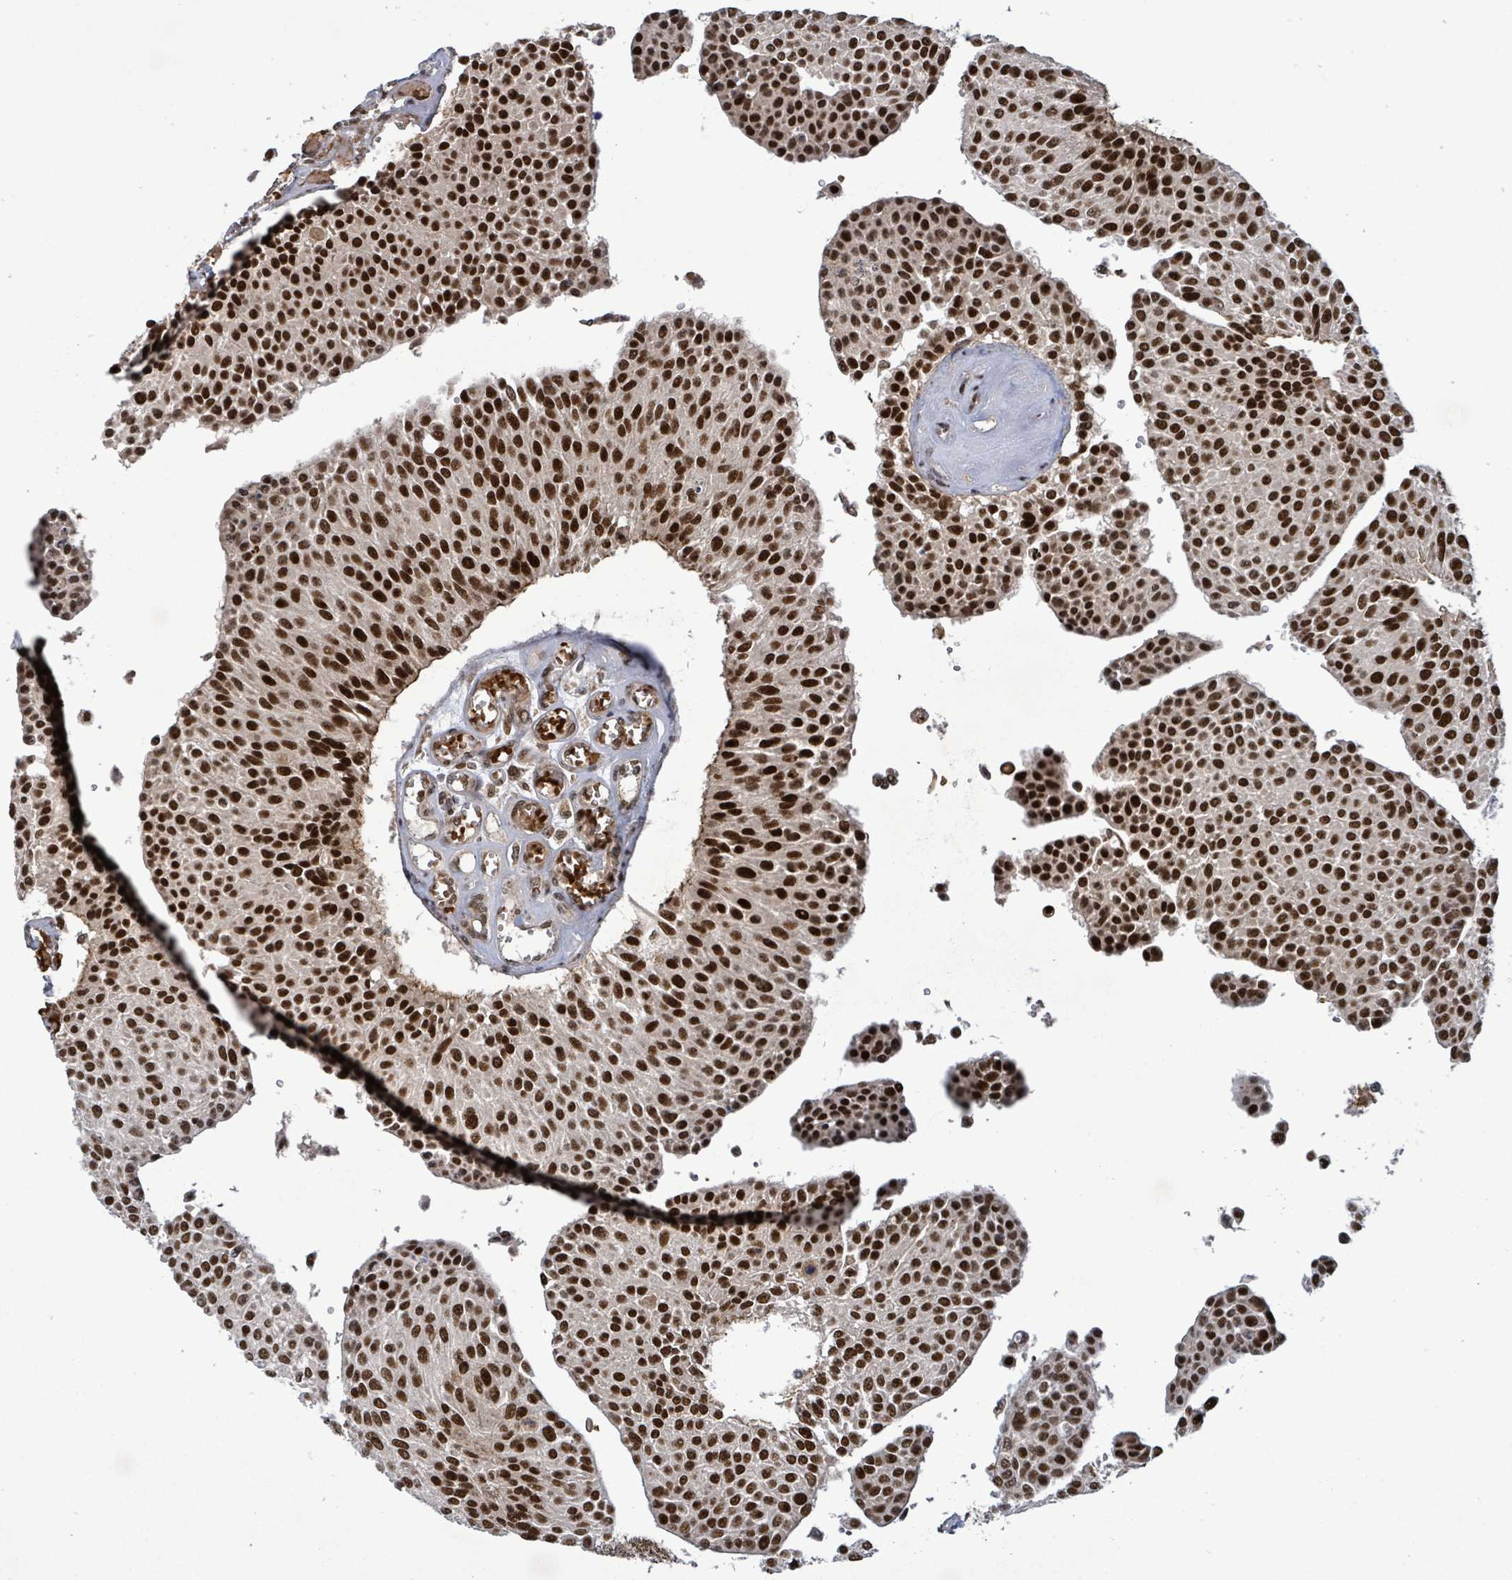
{"staining": {"intensity": "strong", "quantity": ">75%", "location": "nuclear"}, "tissue": "urothelial cancer", "cell_type": "Tumor cells", "image_type": "cancer", "snomed": [{"axis": "morphology", "description": "Urothelial carcinoma, NOS"}, {"axis": "topography", "description": "Urinary bladder"}], "caption": "IHC micrograph of transitional cell carcinoma stained for a protein (brown), which shows high levels of strong nuclear positivity in approximately >75% of tumor cells.", "gene": "PATZ1", "patient": {"sex": "male", "age": 55}}